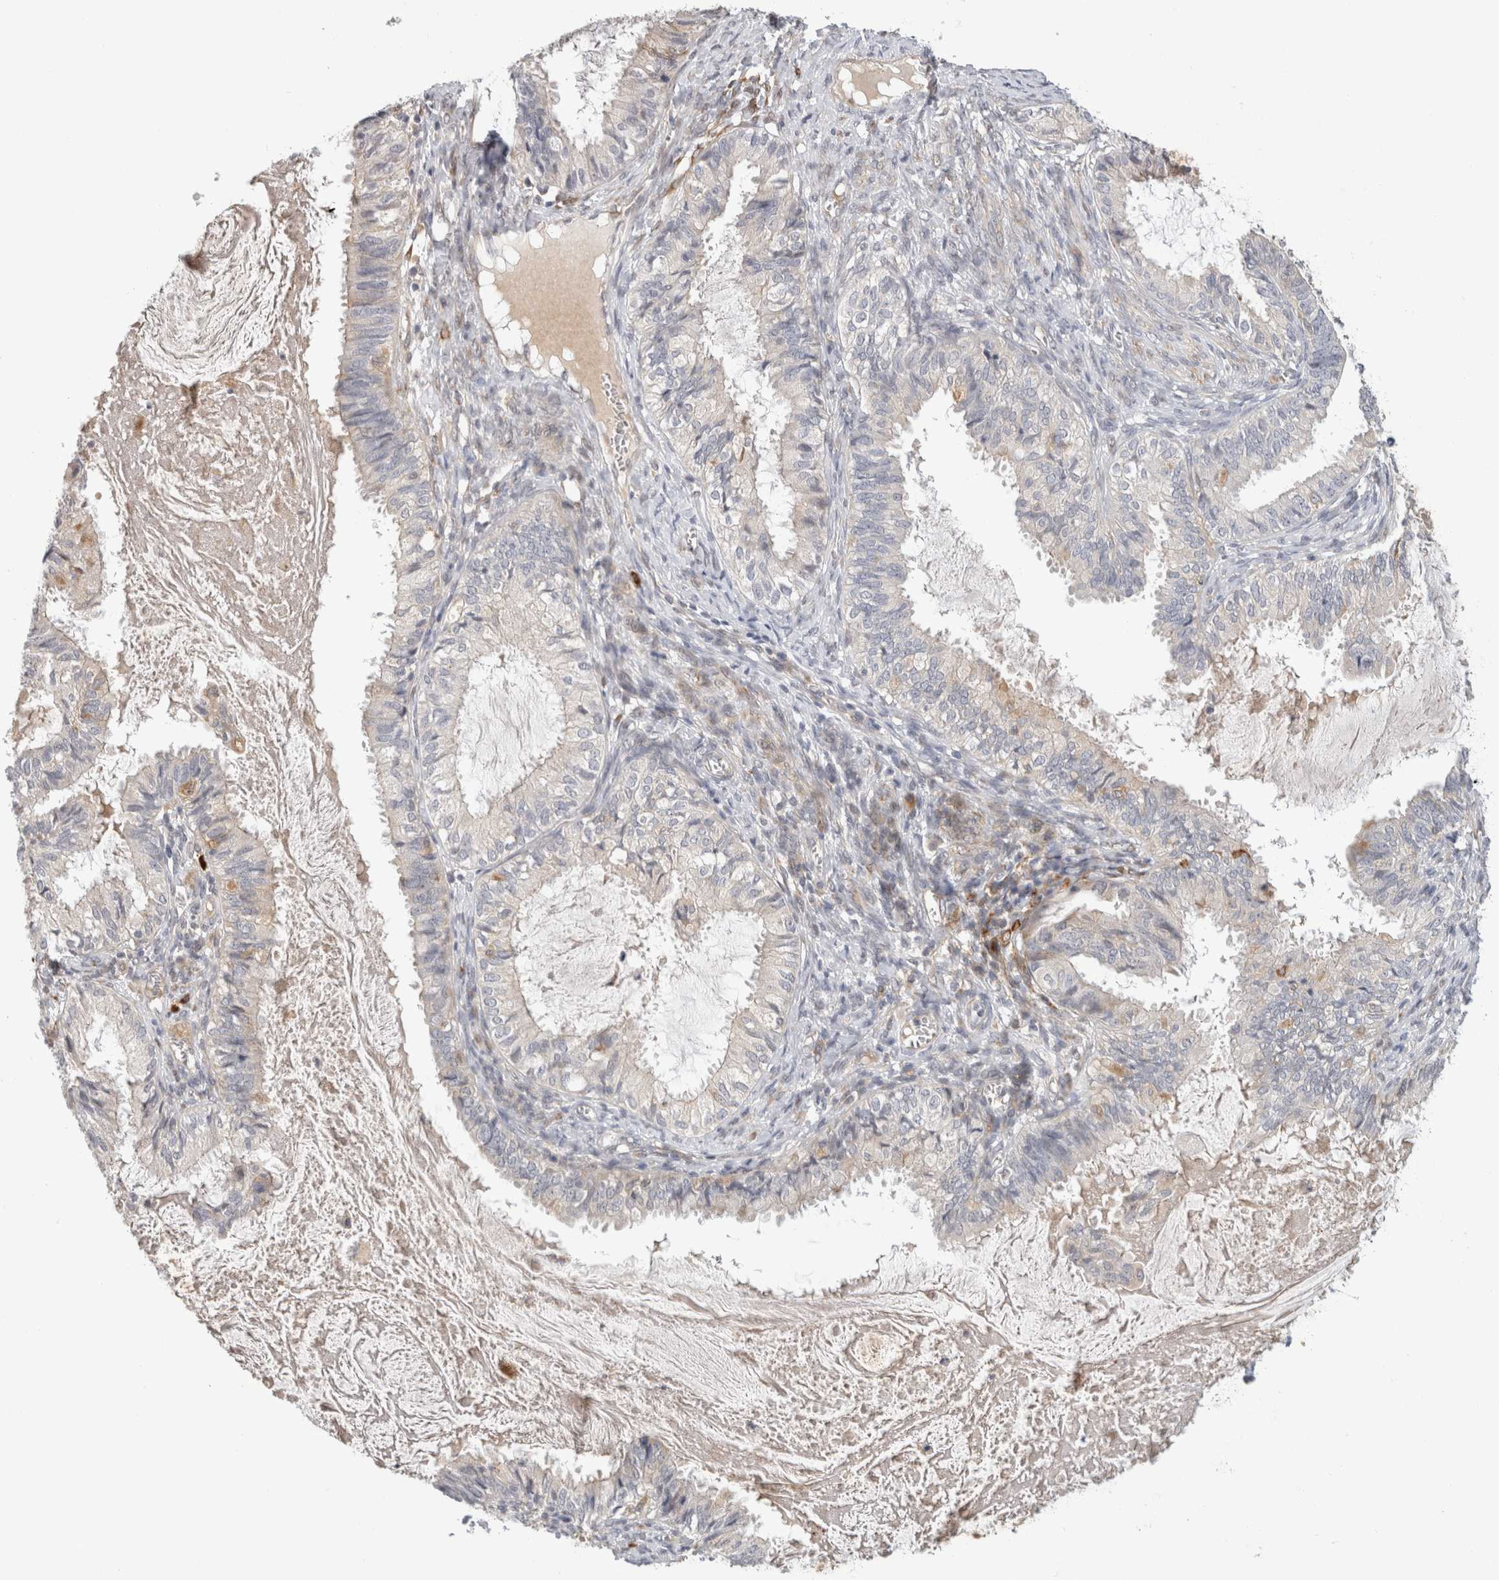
{"staining": {"intensity": "negative", "quantity": "none", "location": "none"}, "tissue": "cervical cancer", "cell_type": "Tumor cells", "image_type": "cancer", "snomed": [{"axis": "morphology", "description": "Normal tissue, NOS"}, {"axis": "morphology", "description": "Adenocarcinoma, NOS"}, {"axis": "topography", "description": "Cervix"}, {"axis": "topography", "description": "Endometrium"}], "caption": "Tumor cells are negative for protein expression in human cervical cancer. (Stains: DAB (3,3'-diaminobenzidine) immunohistochemistry (IHC) with hematoxylin counter stain, Microscopy: brightfield microscopy at high magnification).", "gene": "APOL2", "patient": {"sex": "female", "age": 86}}